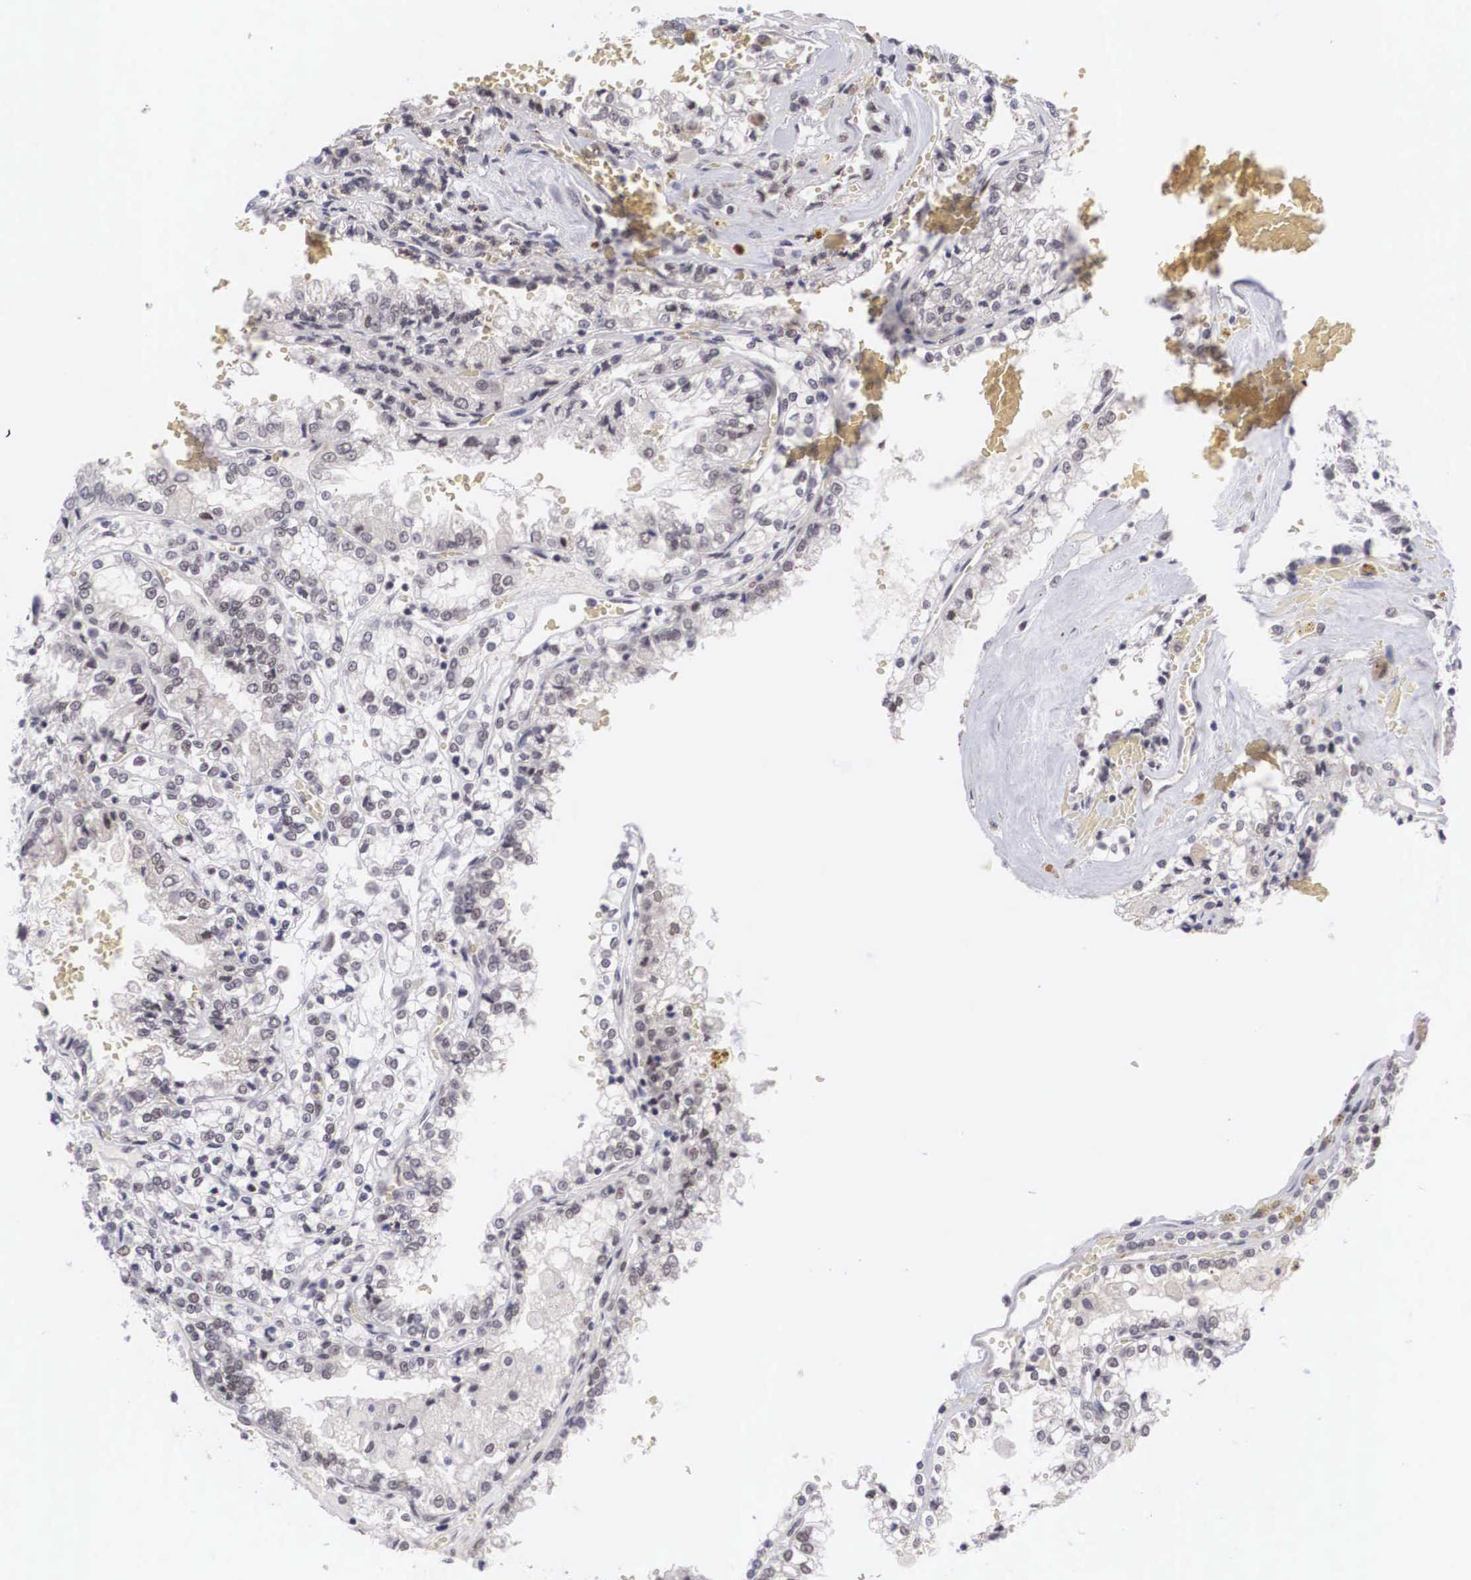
{"staining": {"intensity": "negative", "quantity": "none", "location": "none"}, "tissue": "renal cancer", "cell_type": "Tumor cells", "image_type": "cancer", "snomed": [{"axis": "morphology", "description": "Adenocarcinoma, NOS"}, {"axis": "topography", "description": "Kidney"}], "caption": "DAB (3,3'-diaminobenzidine) immunohistochemical staining of renal adenocarcinoma shows no significant expression in tumor cells. (Brightfield microscopy of DAB immunohistochemistry (IHC) at high magnification).", "gene": "MORC2", "patient": {"sex": "female", "age": 56}}